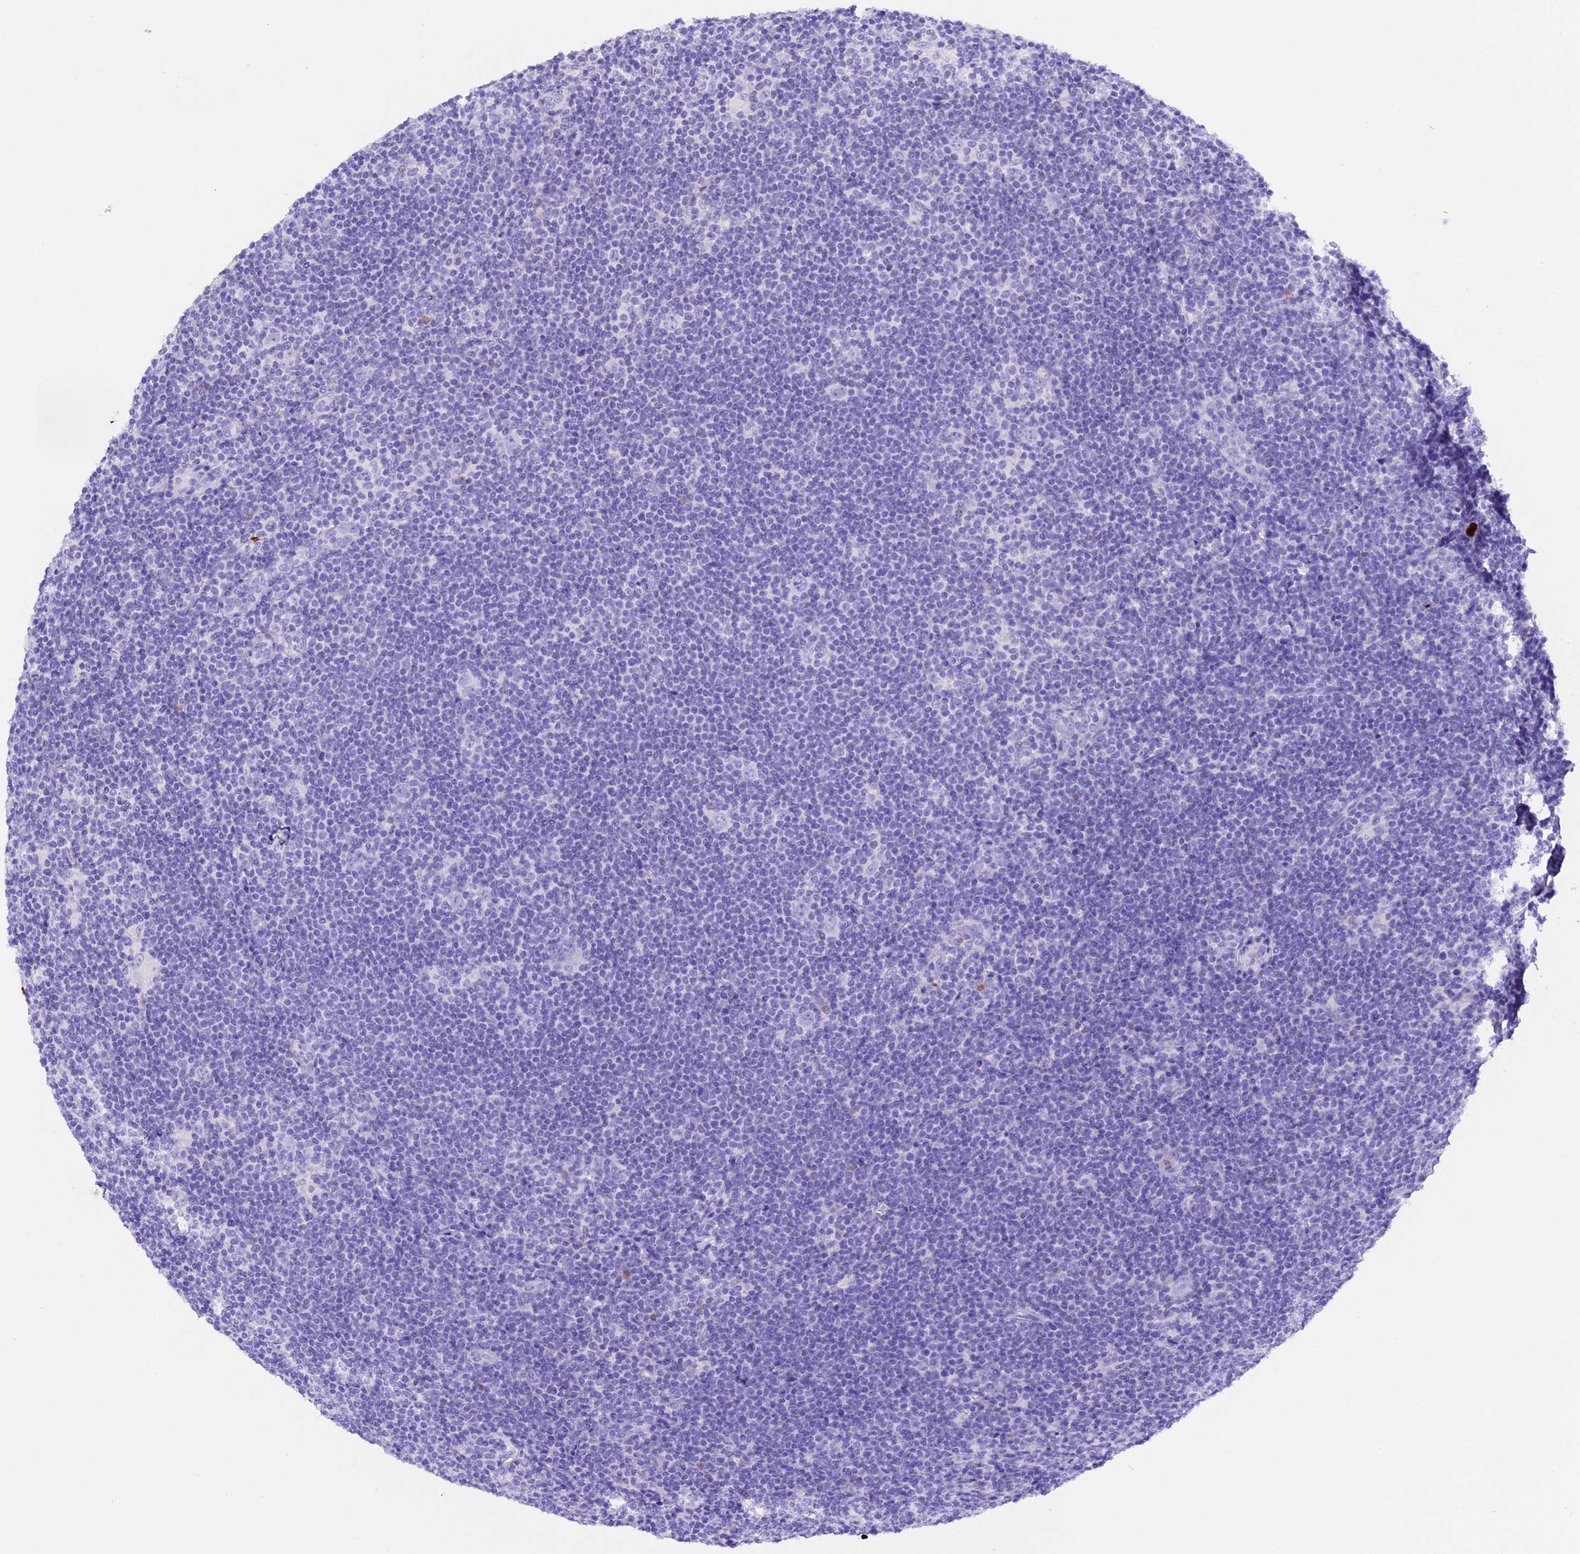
{"staining": {"intensity": "negative", "quantity": "none", "location": "none"}, "tissue": "lymphoma", "cell_type": "Tumor cells", "image_type": "cancer", "snomed": [{"axis": "morphology", "description": "Hodgkin's disease, NOS"}, {"axis": "topography", "description": "Lymph node"}], "caption": "An IHC photomicrograph of lymphoma is shown. There is no staining in tumor cells of lymphoma.", "gene": "CLC", "patient": {"sex": "female", "age": 57}}